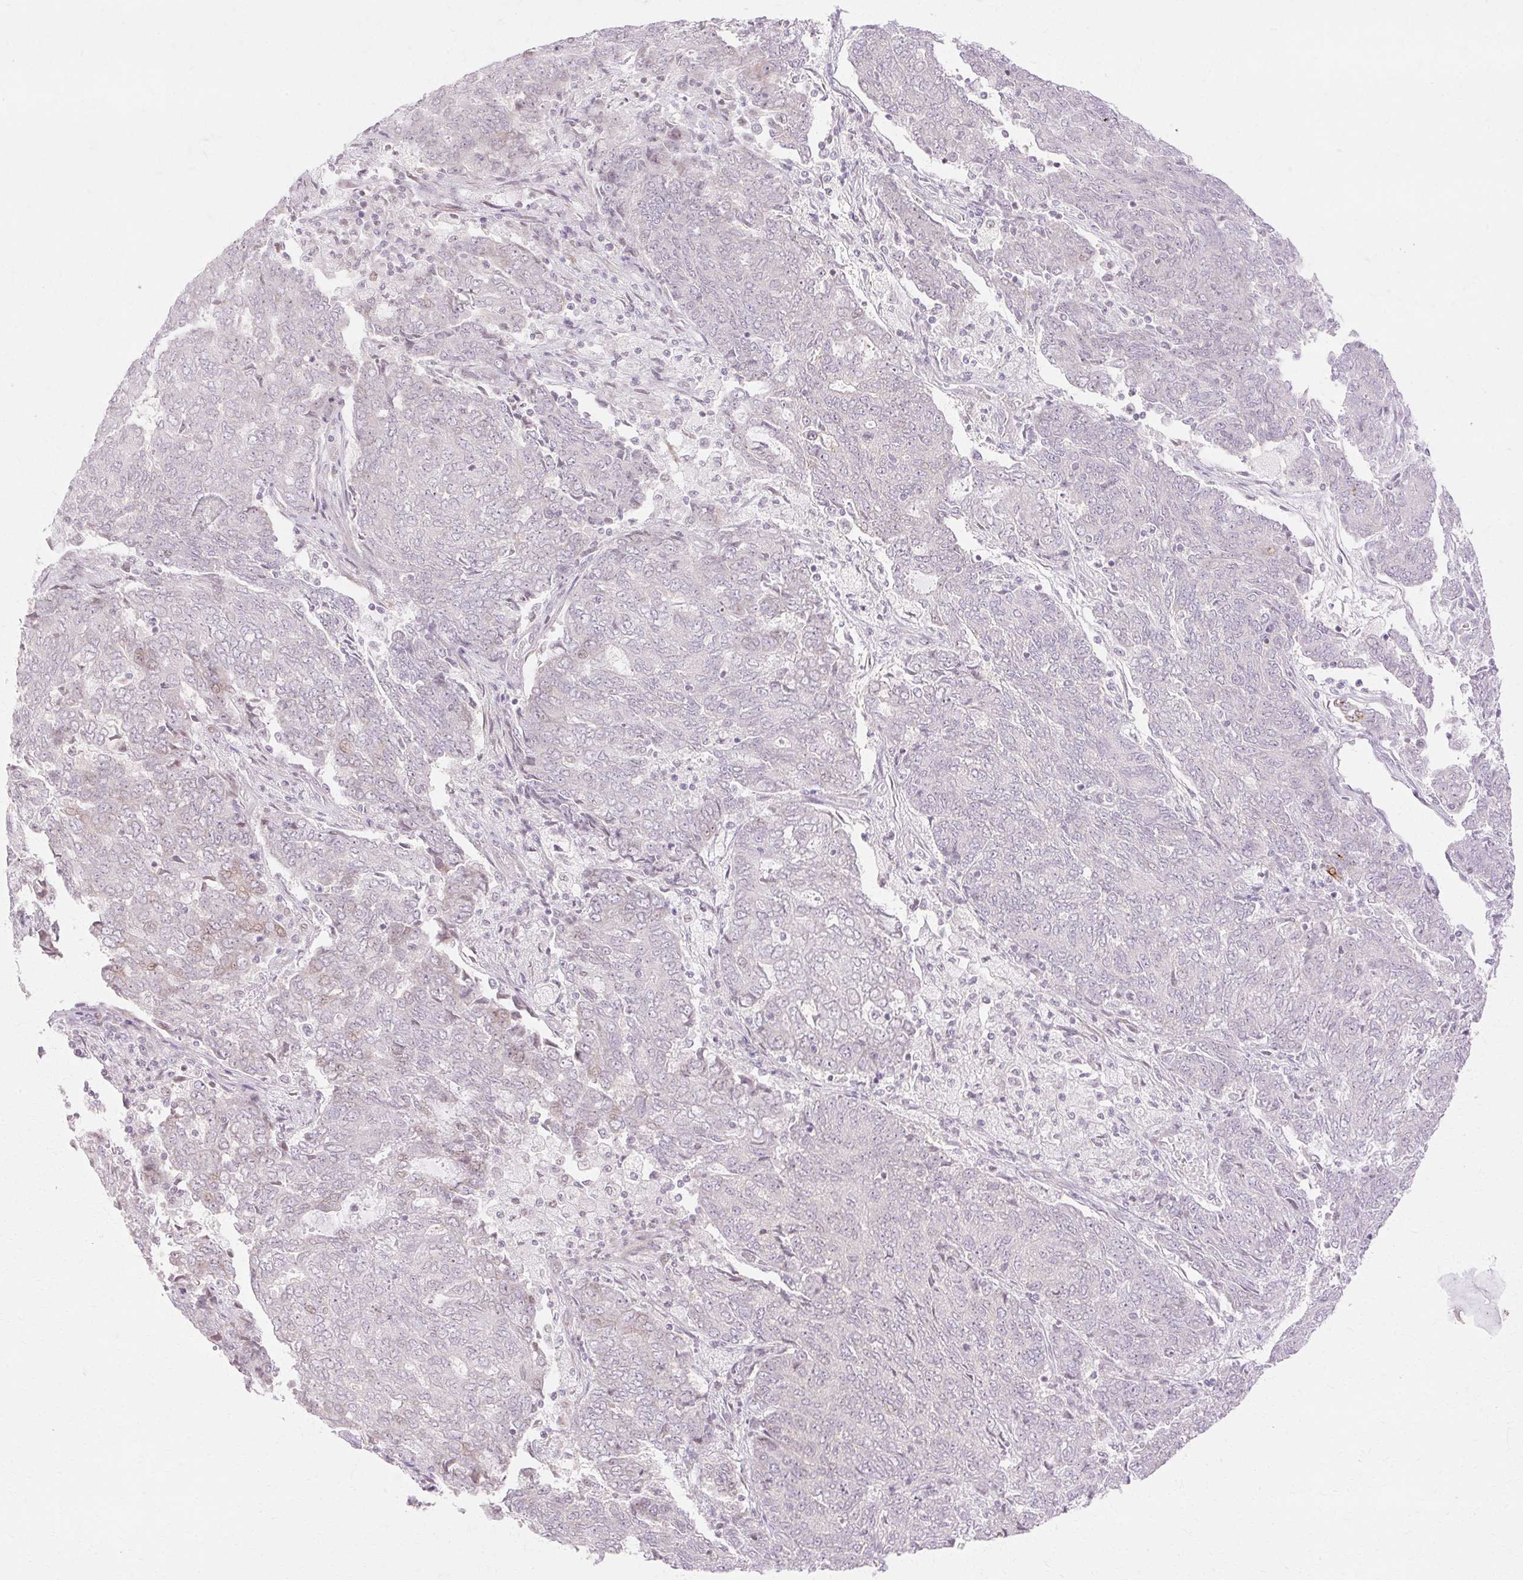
{"staining": {"intensity": "weak", "quantity": "<25%", "location": "nuclear"}, "tissue": "endometrial cancer", "cell_type": "Tumor cells", "image_type": "cancer", "snomed": [{"axis": "morphology", "description": "Adenocarcinoma, NOS"}, {"axis": "topography", "description": "Endometrium"}], "caption": "Endometrial adenocarcinoma was stained to show a protein in brown. There is no significant positivity in tumor cells. (DAB (3,3'-diaminobenzidine) IHC visualized using brightfield microscopy, high magnification).", "gene": "C3orf49", "patient": {"sex": "female", "age": 80}}